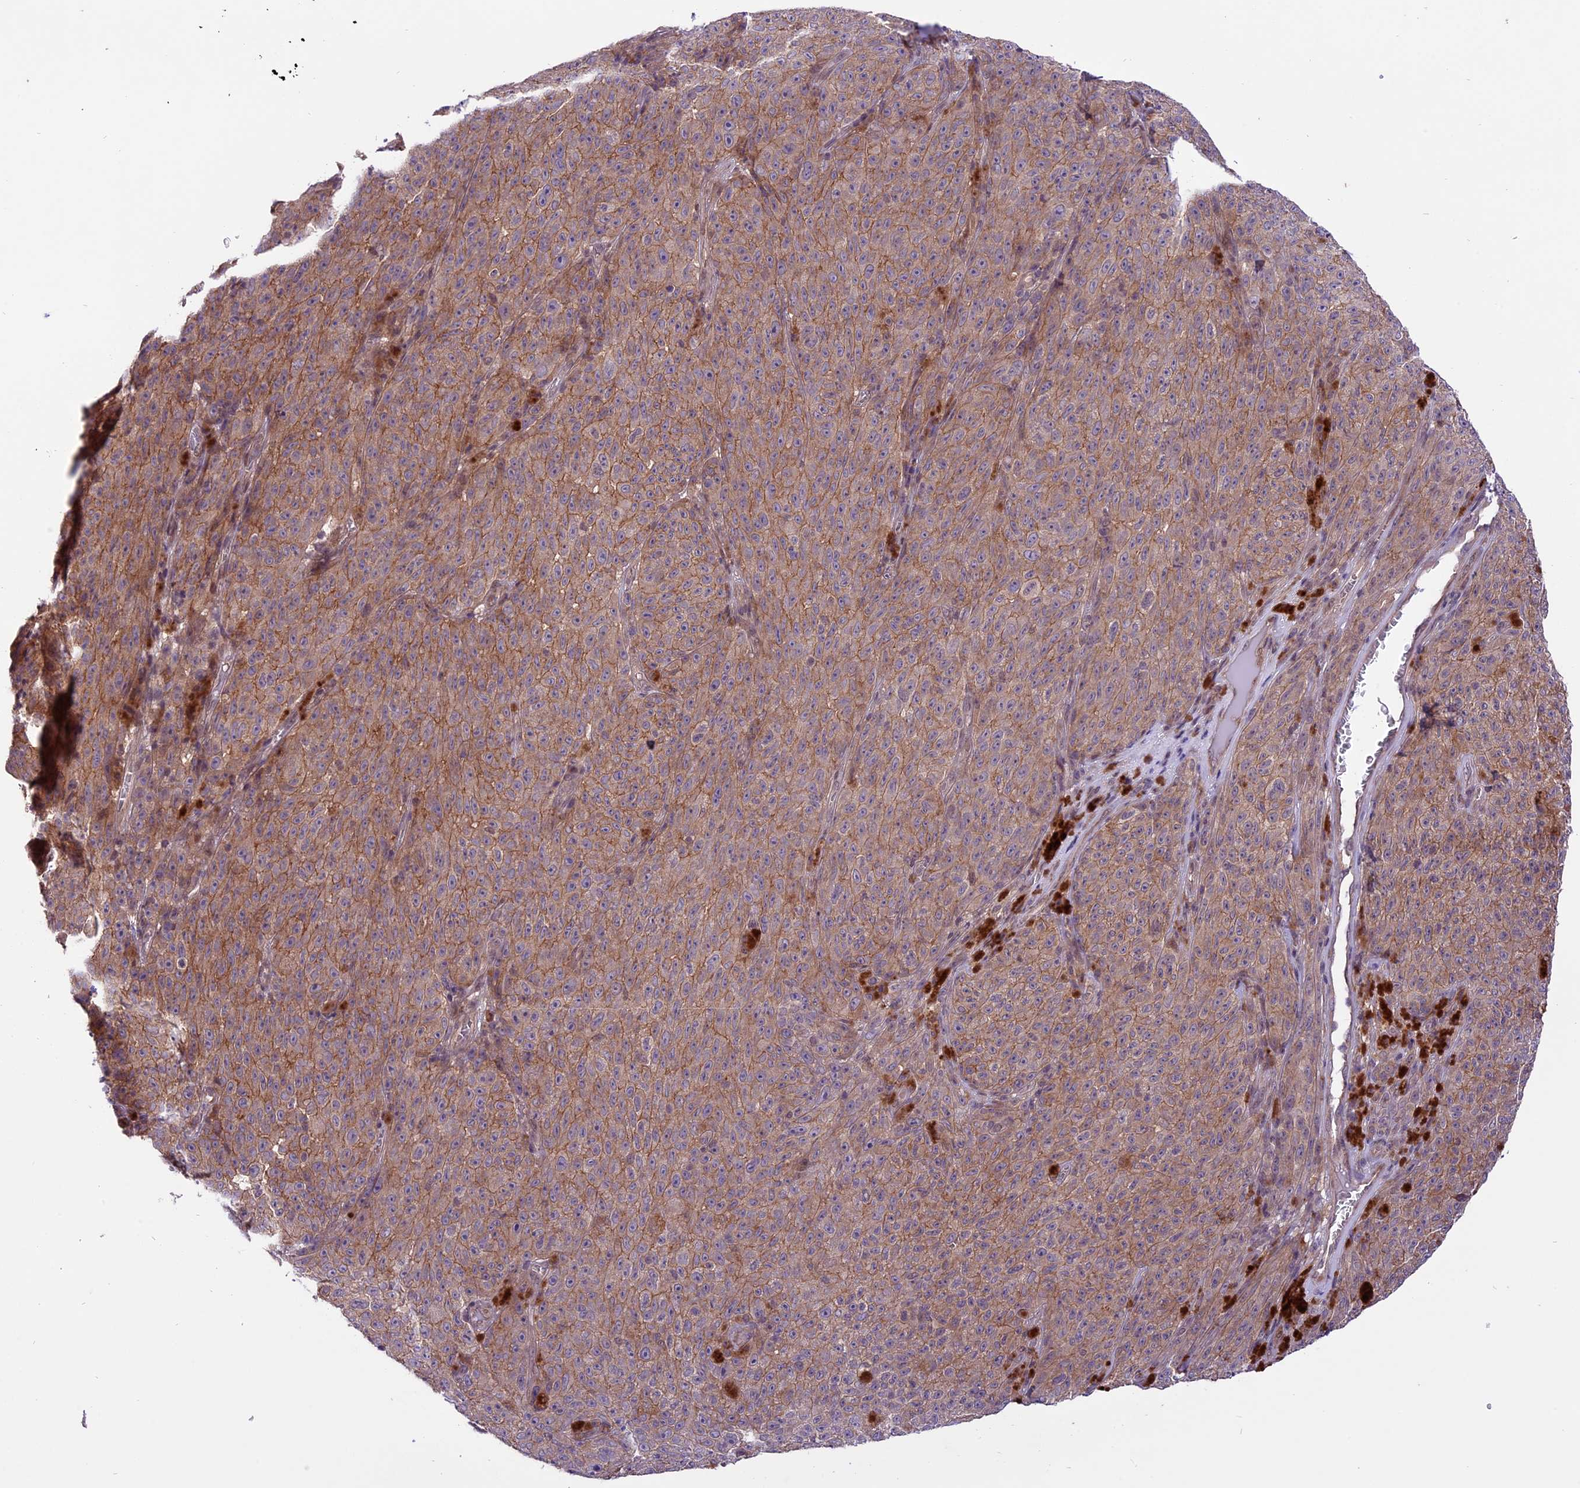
{"staining": {"intensity": "weak", "quantity": ">75%", "location": "cytoplasmic/membranous"}, "tissue": "melanoma", "cell_type": "Tumor cells", "image_type": "cancer", "snomed": [{"axis": "morphology", "description": "Malignant melanoma, NOS"}, {"axis": "topography", "description": "Skin"}], "caption": "Melanoma tissue reveals weak cytoplasmic/membranous staining in approximately >75% of tumor cells (brown staining indicates protein expression, while blue staining denotes nuclei).", "gene": "SPRED1", "patient": {"sex": "female", "age": 82}}